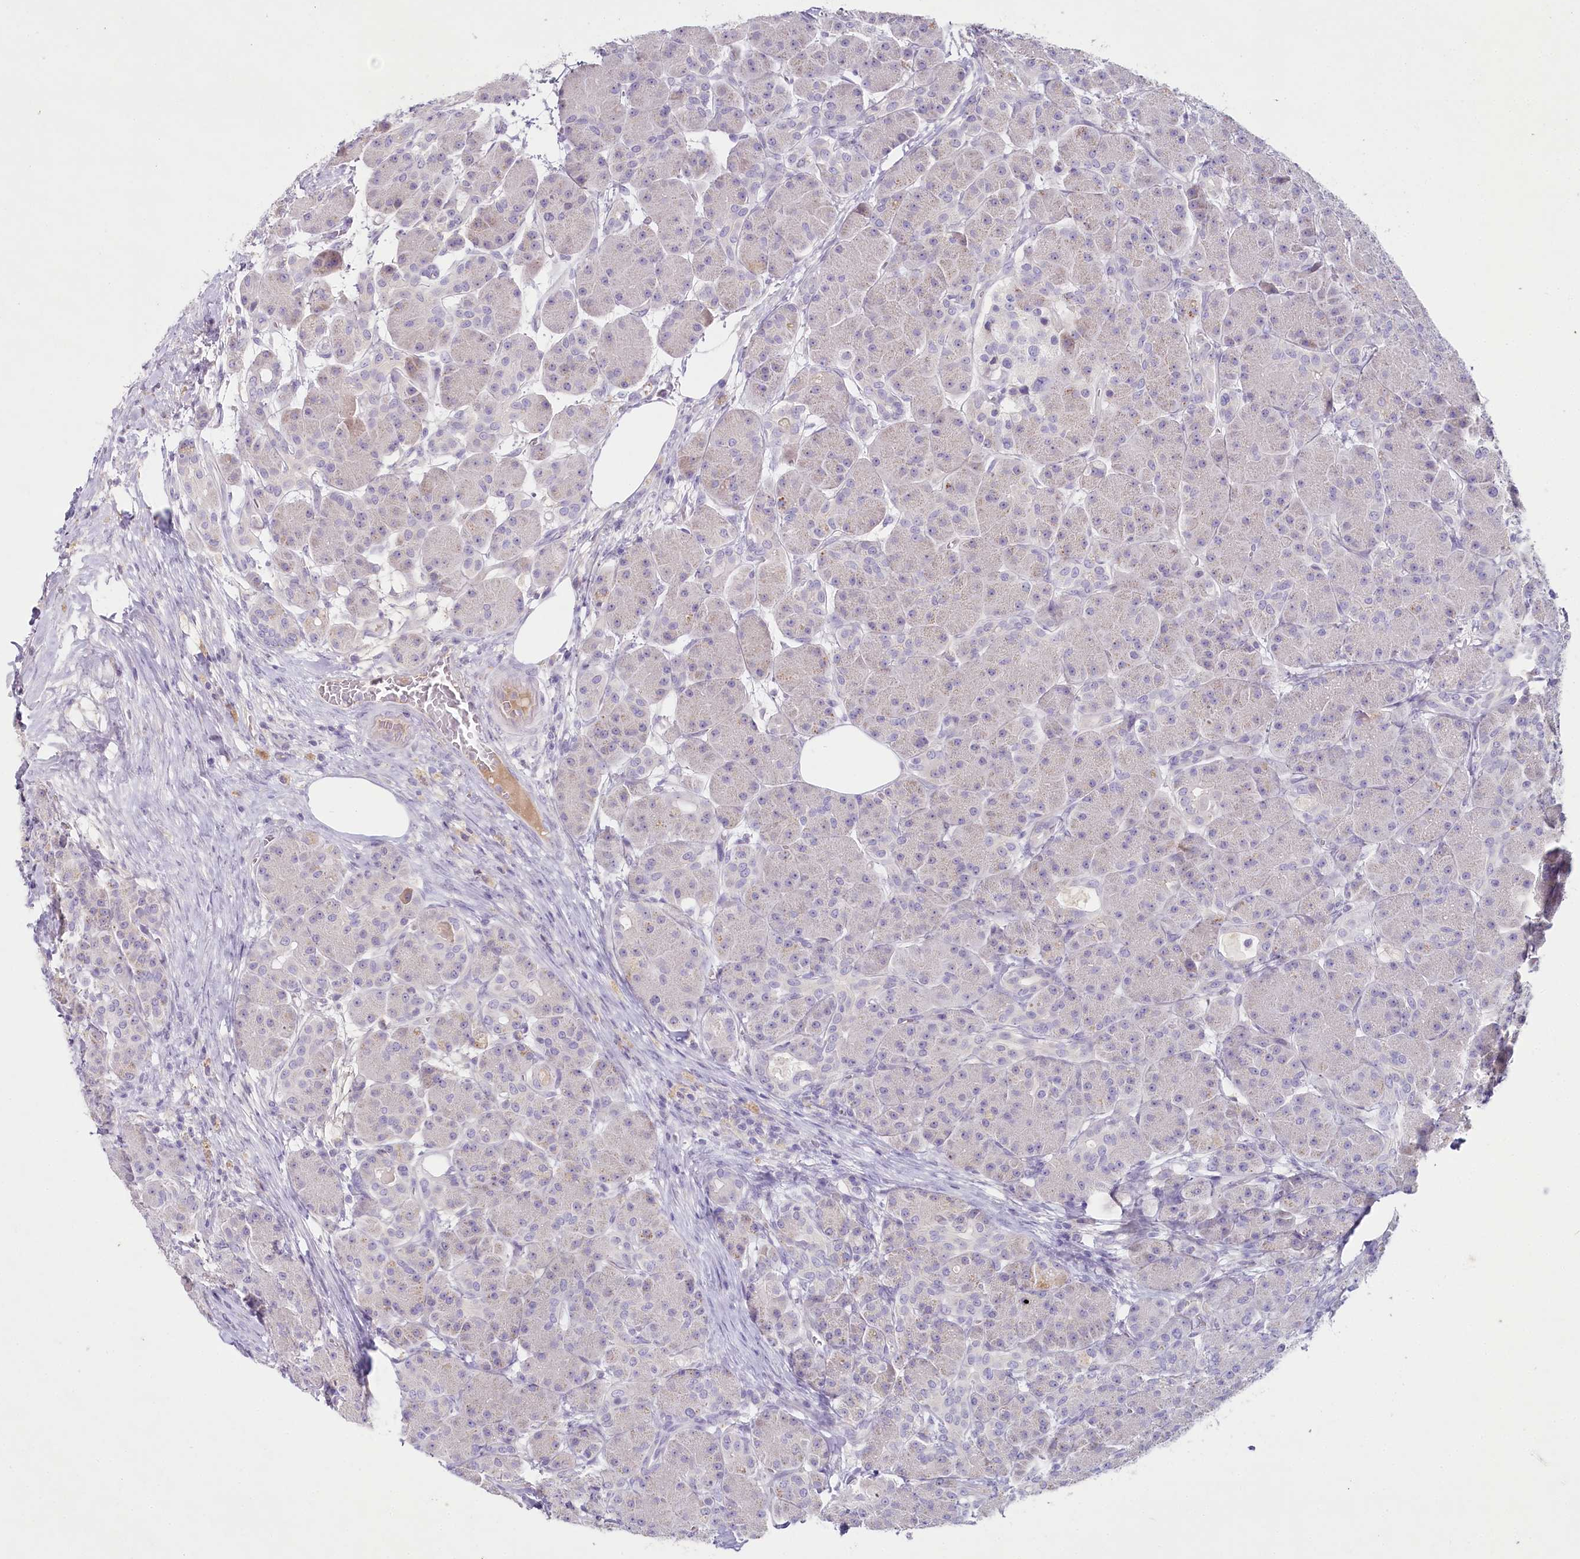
{"staining": {"intensity": "negative", "quantity": "none", "location": "none"}, "tissue": "pancreas", "cell_type": "Exocrine glandular cells", "image_type": "normal", "snomed": [{"axis": "morphology", "description": "Normal tissue, NOS"}, {"axis": "topography", "description": "Pancreas"}], "caption": "This is an immunohistochemistry photomicrograph of normal human pancreas. There is no staining in exocrine glandular cells.", "gene": "HPD", "patient": {"sex": "male", "age": 63}}